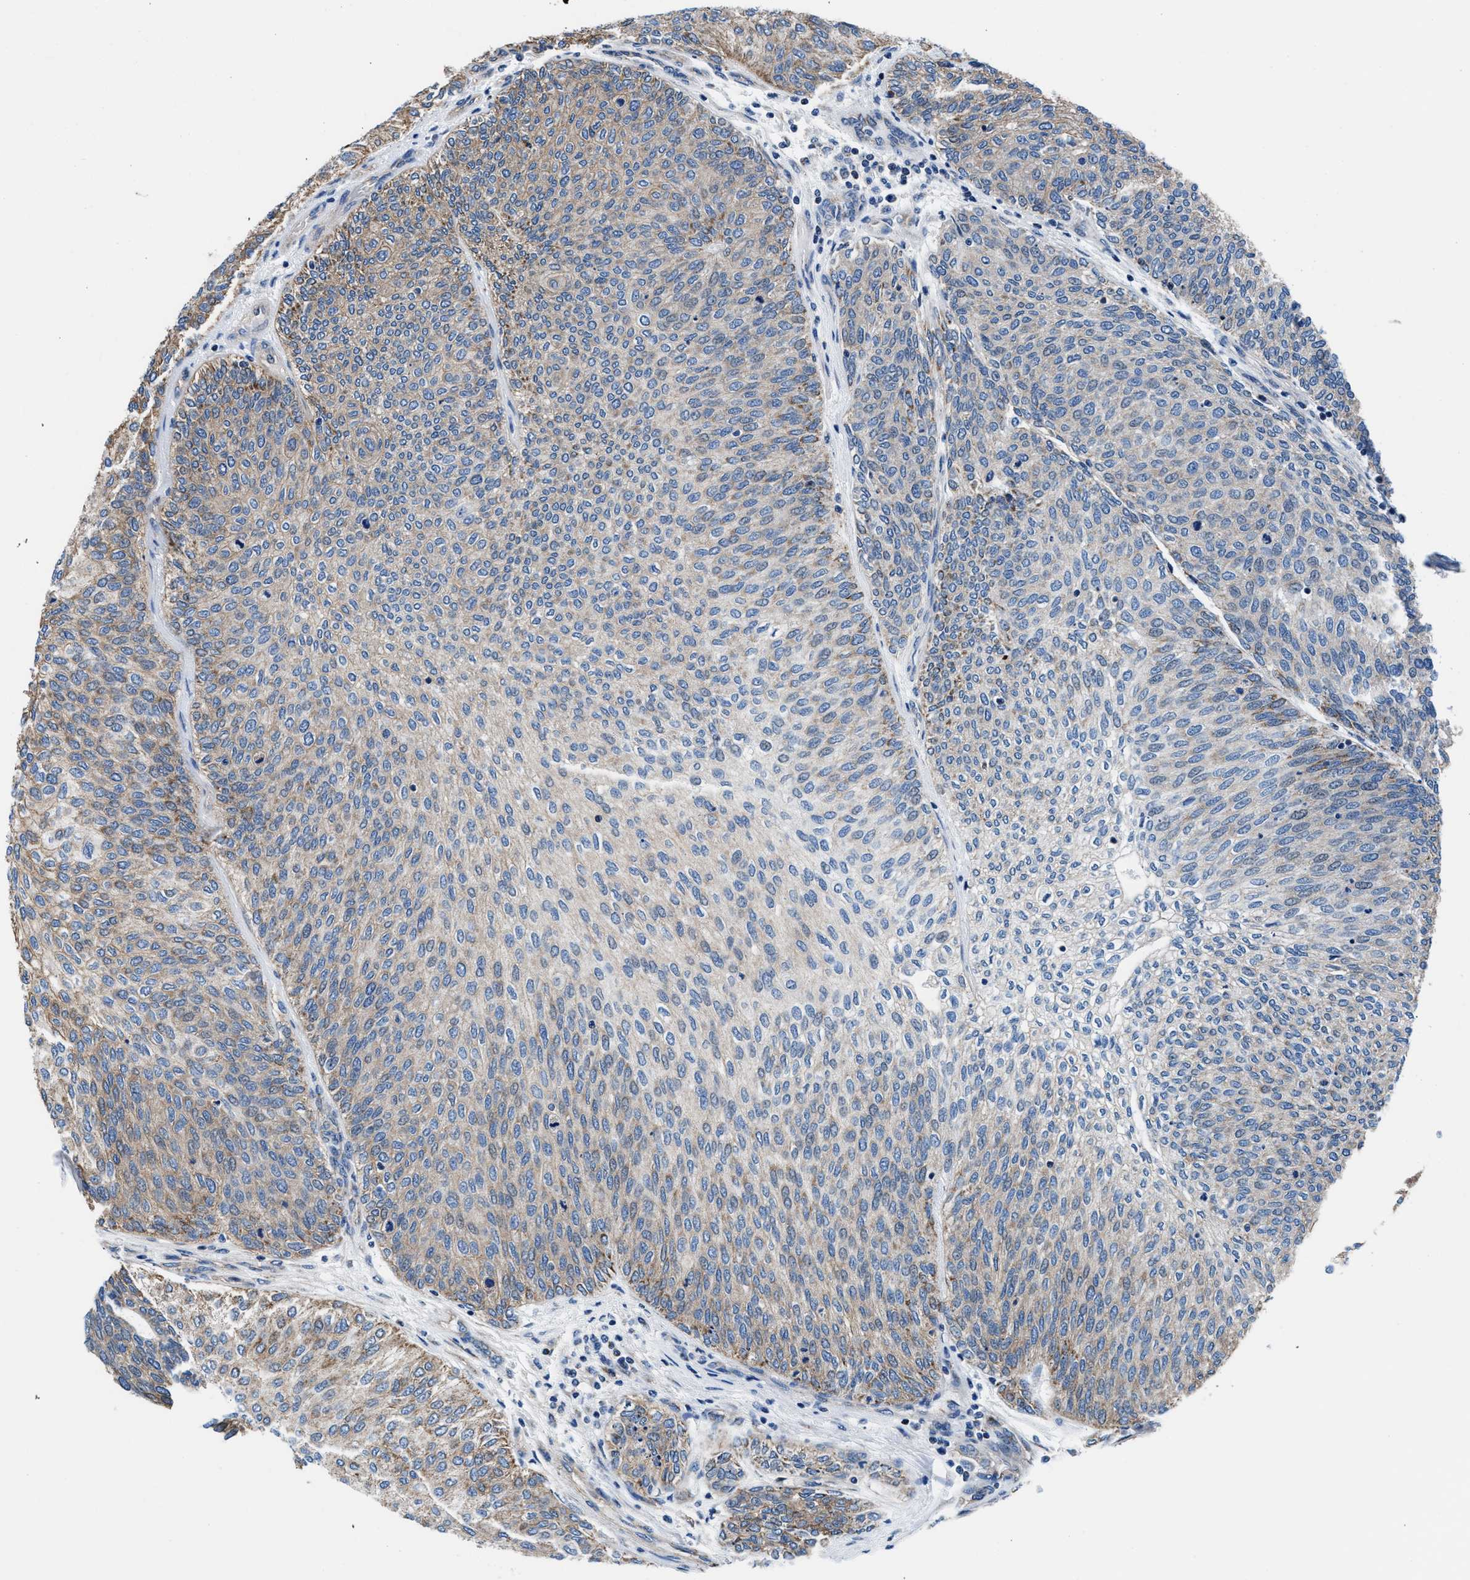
{"staining": {"intensity": "moderate", "quantity": "25%-75%", "location": "cytoplasmic/membranous"}, "tissue": "urothelial cancer", "cell_type": "Tumor cells", "image_type": "cancer", "snomed": [{"axis": "morphology", "description": "Urothelial carcinoma, Low grade"}, {"axis": "topography", "description": "Urinary bladder"}], "caption": "This is a photomicrograph of immunohistochemistry (IHC) staining of urothelial cancer, which shows moderate positivity in the cytoplasmic/membranous of tumor cells.", "gene": "NKTR", "patient": {"sex": "female", "age": 79}}